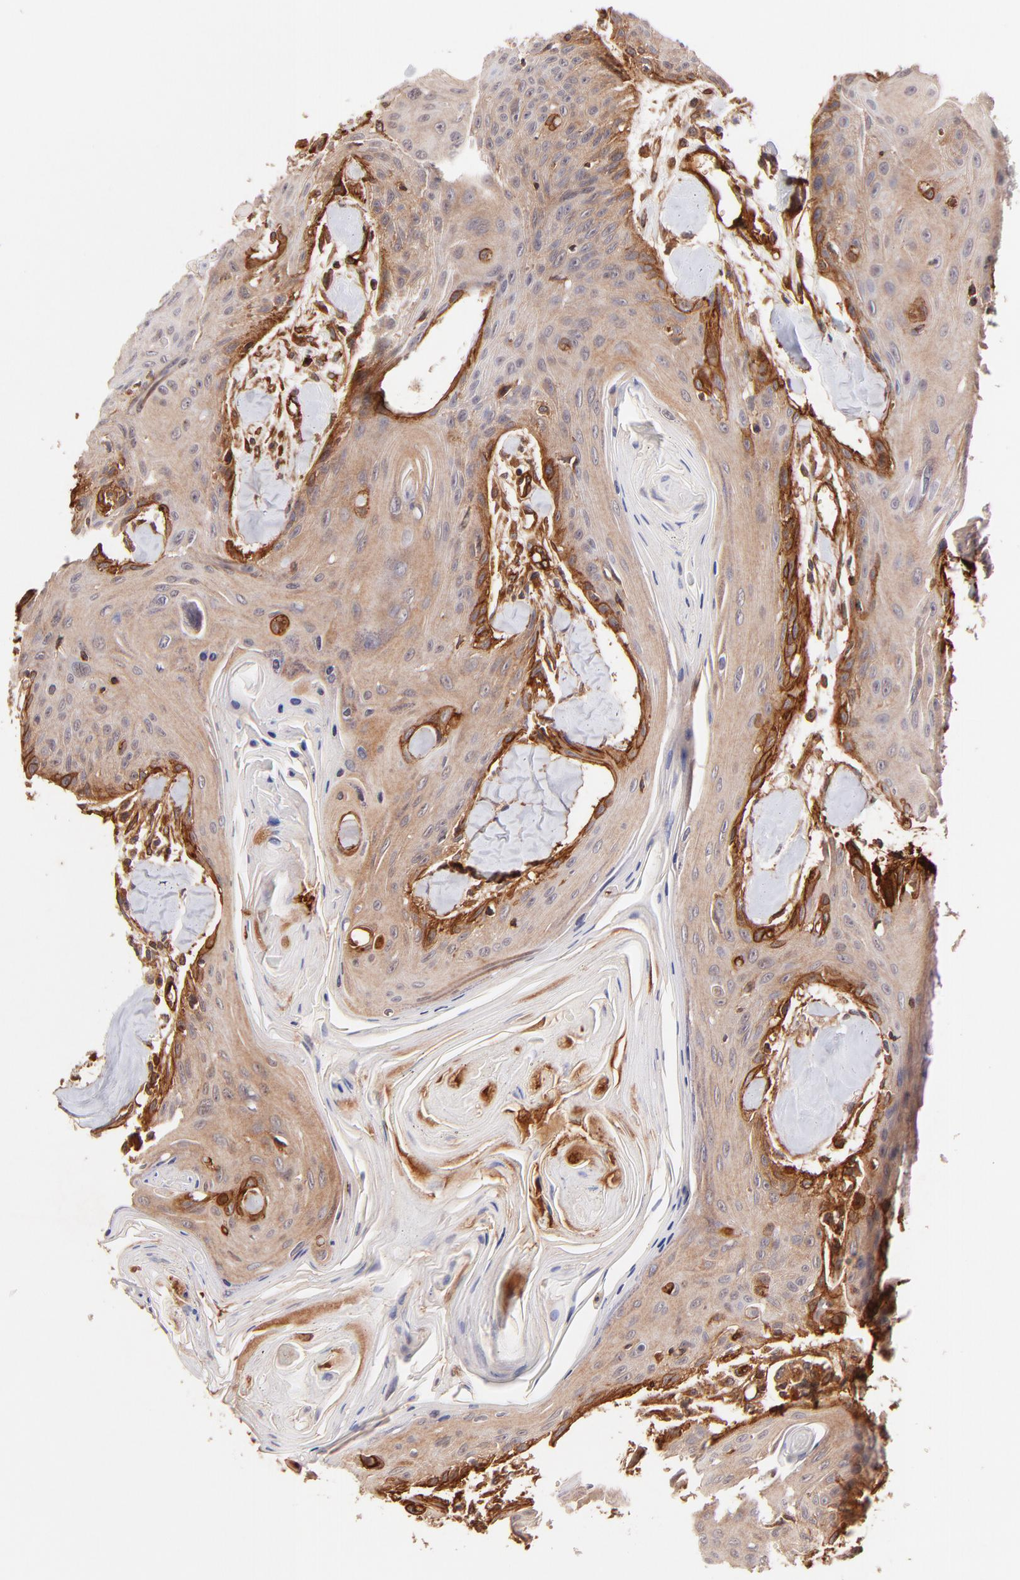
{"staining": {"intensity": "strong", "quantity": ">75%", "location": "cytoplasmic/membranous"}, "tissue": "head and neck cancer", "cell_type": "Tumor cells", "image_type": "cancer", "snomed": [{"axis": "morphology", "description": "Squamous cell carcinoma, NOS"}, {"axis": "morphology", "description": "Squamous cell carcinoma, metastatic, NOS"}, {"axis": "topography", "description": "Lymph node"}, {"axis": "topography", "description": "Salivary gland"}, {"axis": "topography", "description": "Head-Neck"}], "caption": "An IHC image of neoplastic tissue is shown. Protein staining in brown labels strong cytoplasmic/membranous positivity in head and neck cancer within tumor cells. The staining is performed using DAB brown chromogen to label protein expression. The nuclei are counter-stained blue using hematoxylin.", "gene": "ITGB1", "patient": {"sex": "female", "age": 74}}